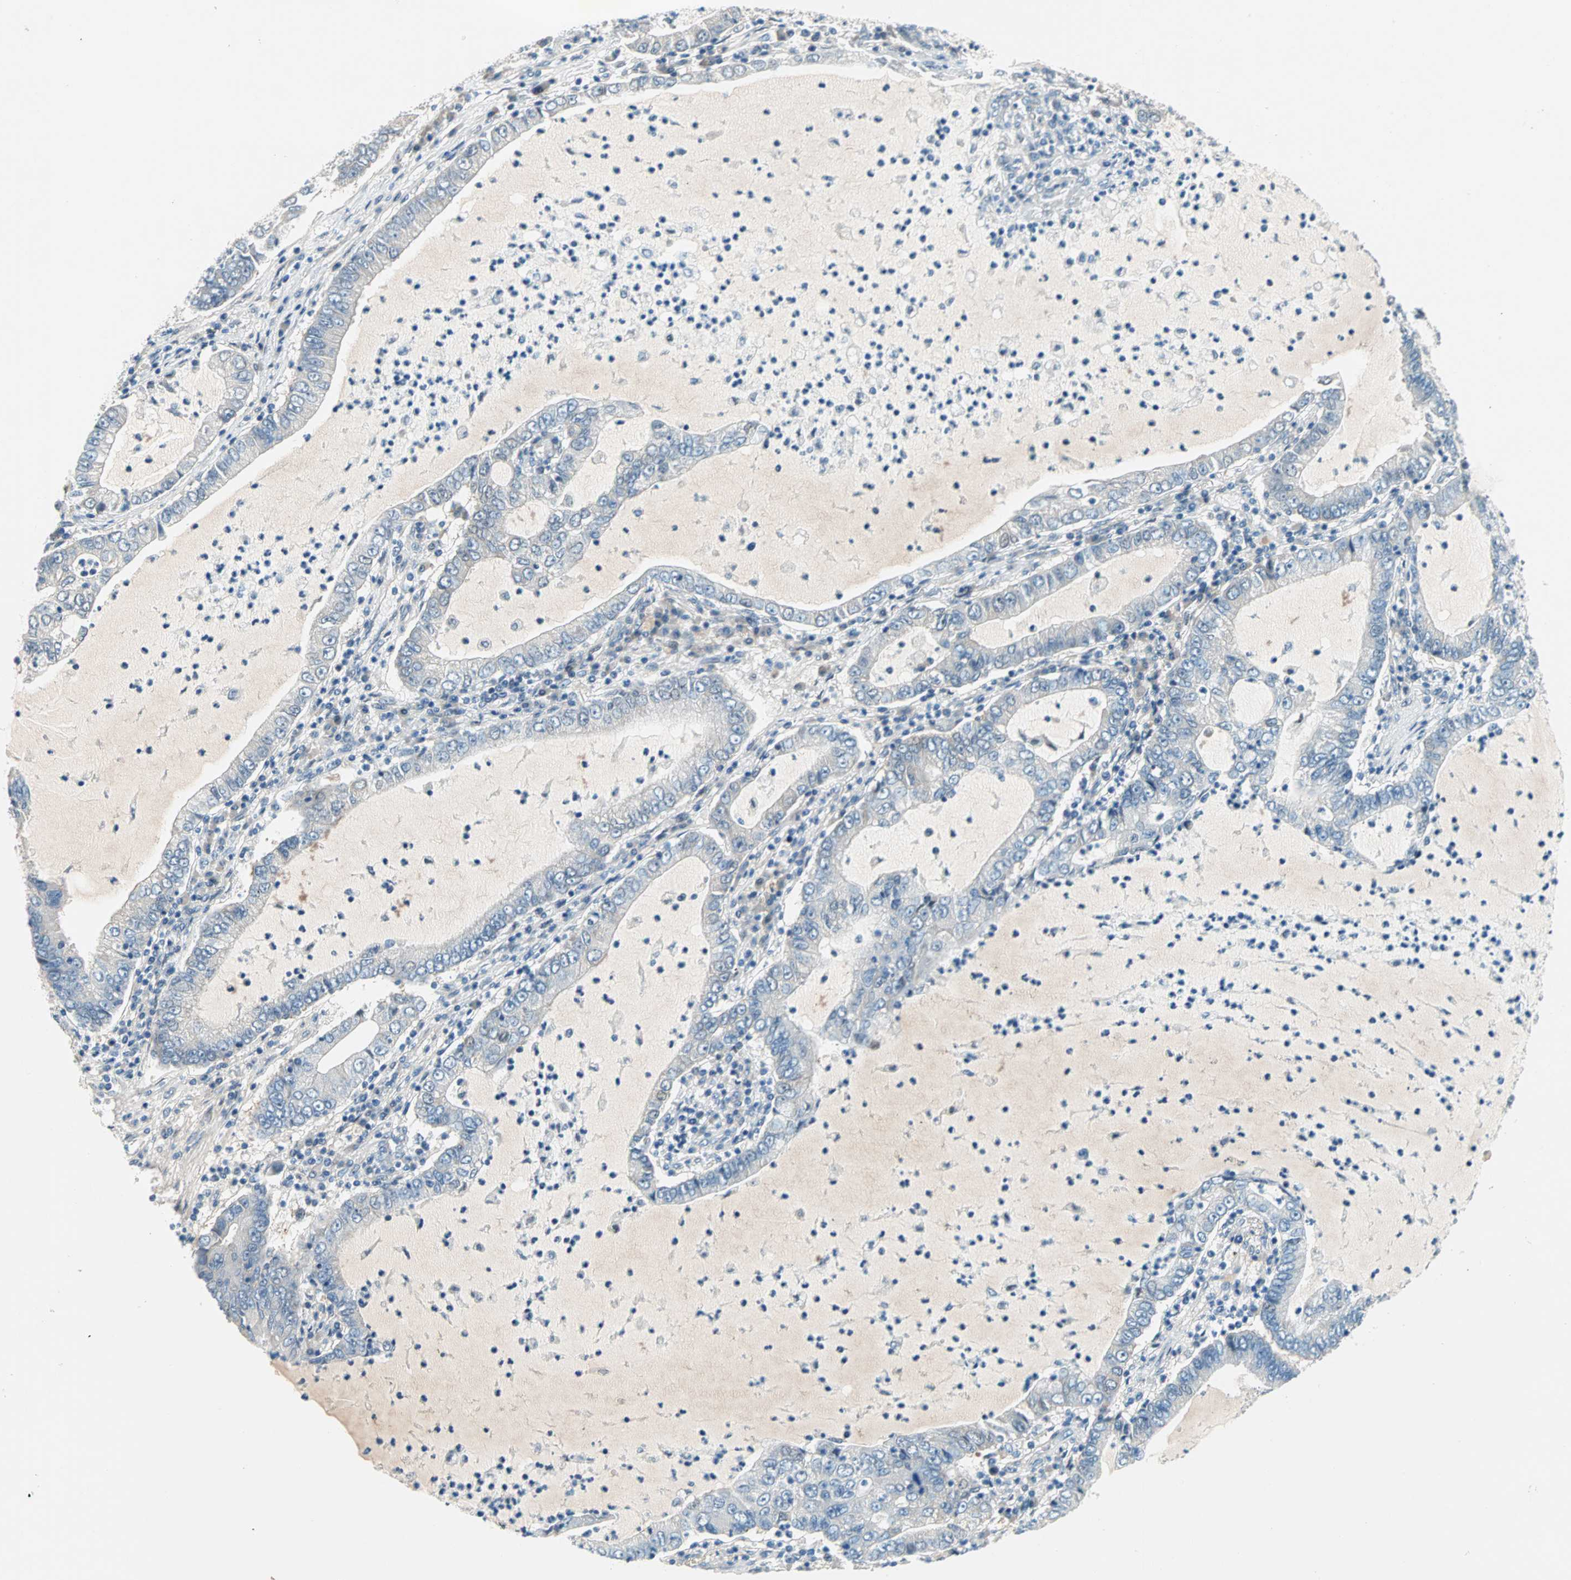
{"staining": {"intensity": "negative", "quantity": "none", "location": "none"}, "tissue": "lung cancer", "cell_type": "Tumor cells", "image_type": "cancer", "snomed": [{"axis": "morphology", "description": "Adenocarcinoma, NOS"}, {"axis": "topography", "description": "Lung"}], "caption": "DAB immunohistochemical staining of lung cancer (adenocarcinoma) exhibits no significant expression in tumor cells. Nuclei are stained in blue.", "gene": "TMEM163", "patient": {"sex": "female", "age": 51}}